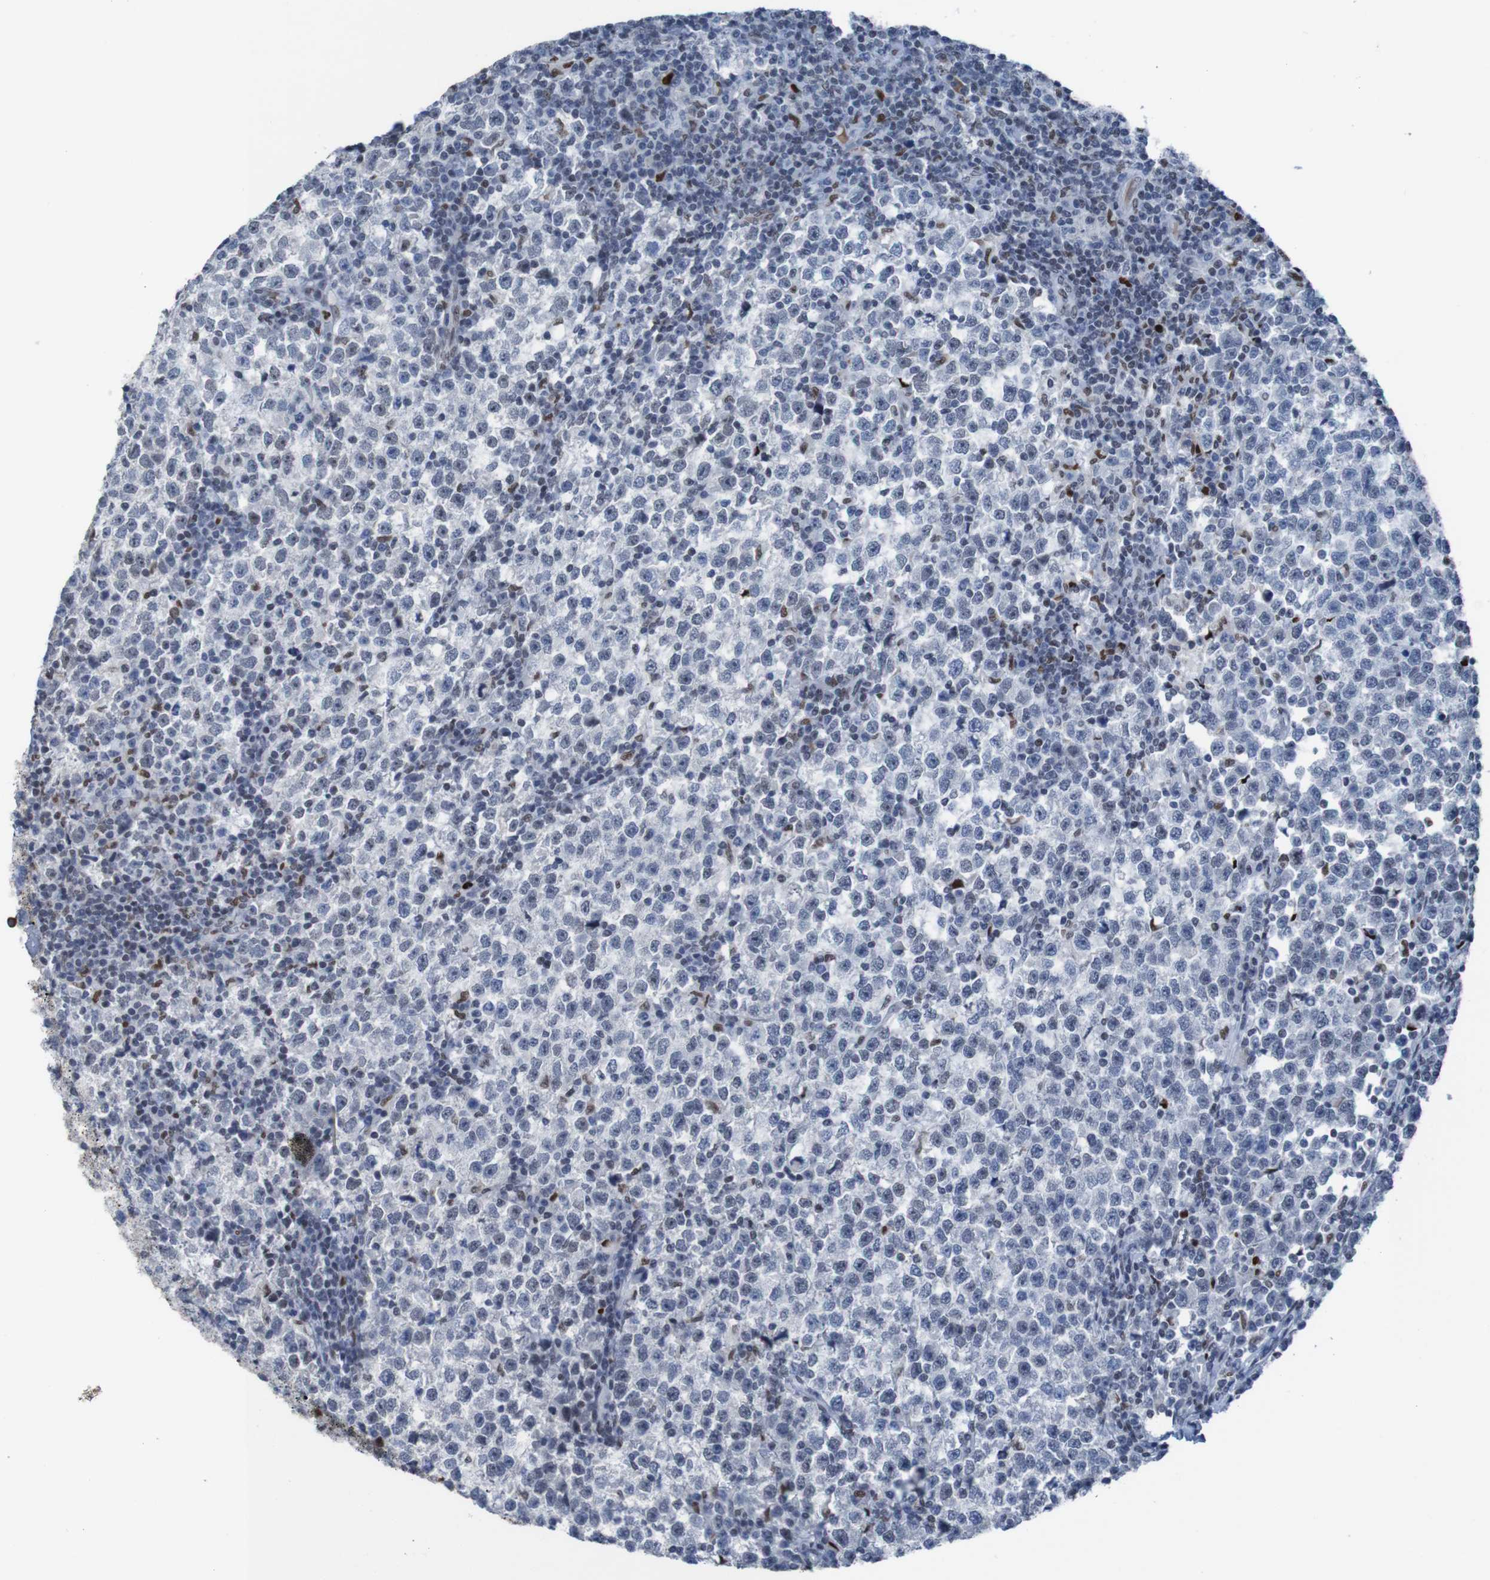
{"staining": {"intensity": "moderate", "quantity": "<25%", "location": "nuclear"}, "tissue": "testis cancer", "cell_type": "Tumor cells", "image_type": "cancer", "snomed": [{"axis": "morphology", "description": "Seminoma, NOS"}, {"axis": "topography", "description": "Testis"}], "caption": "Immunohistochemical staining of human testis cancer demonstrates moderate nuclear protein expression in about <25% of tumor cells.", "gene": "PHF2", "patient": {"sex": "male", "age": 43}}